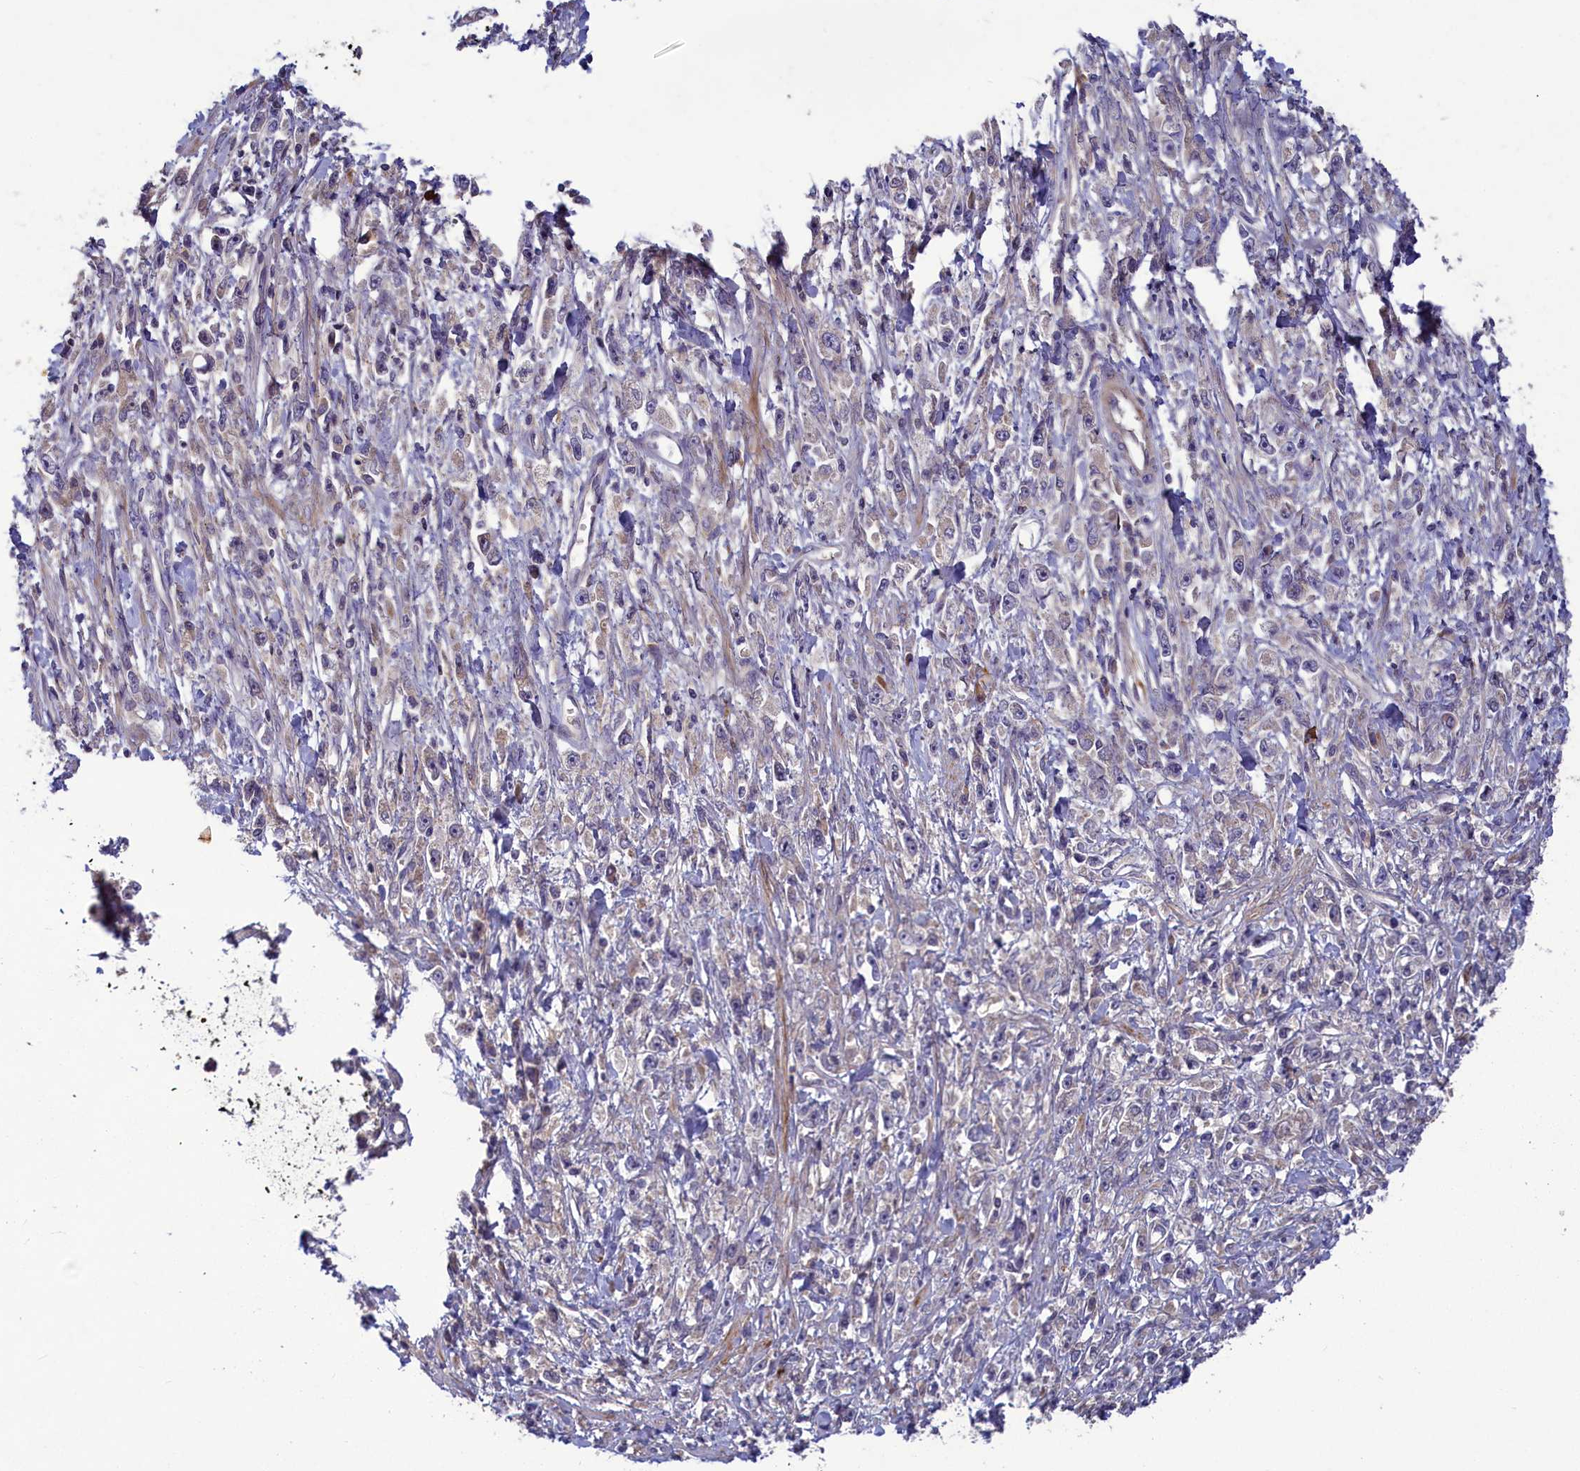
{"staining": {"intensity": "weak", "quantity": "<25%", "location": "cytoplasmic/membranous"}, "tissue": "stomach cancer", "cell_type": "Tumor cells", "image_type": "cancer", "snomed": [{"axis": "morphology", "description": "Adenocarcinoma, NOS"}, {"axis": "topography", "description": "Stomach"}], "caption": "A high-resolution histopathology image shows immunohistochemistry staining of stomach adenocarcinoma, which reveals no significant expression in tumor cells.", "gene": "NUBP1", "patient": {"sex": "female", "age": 59}}